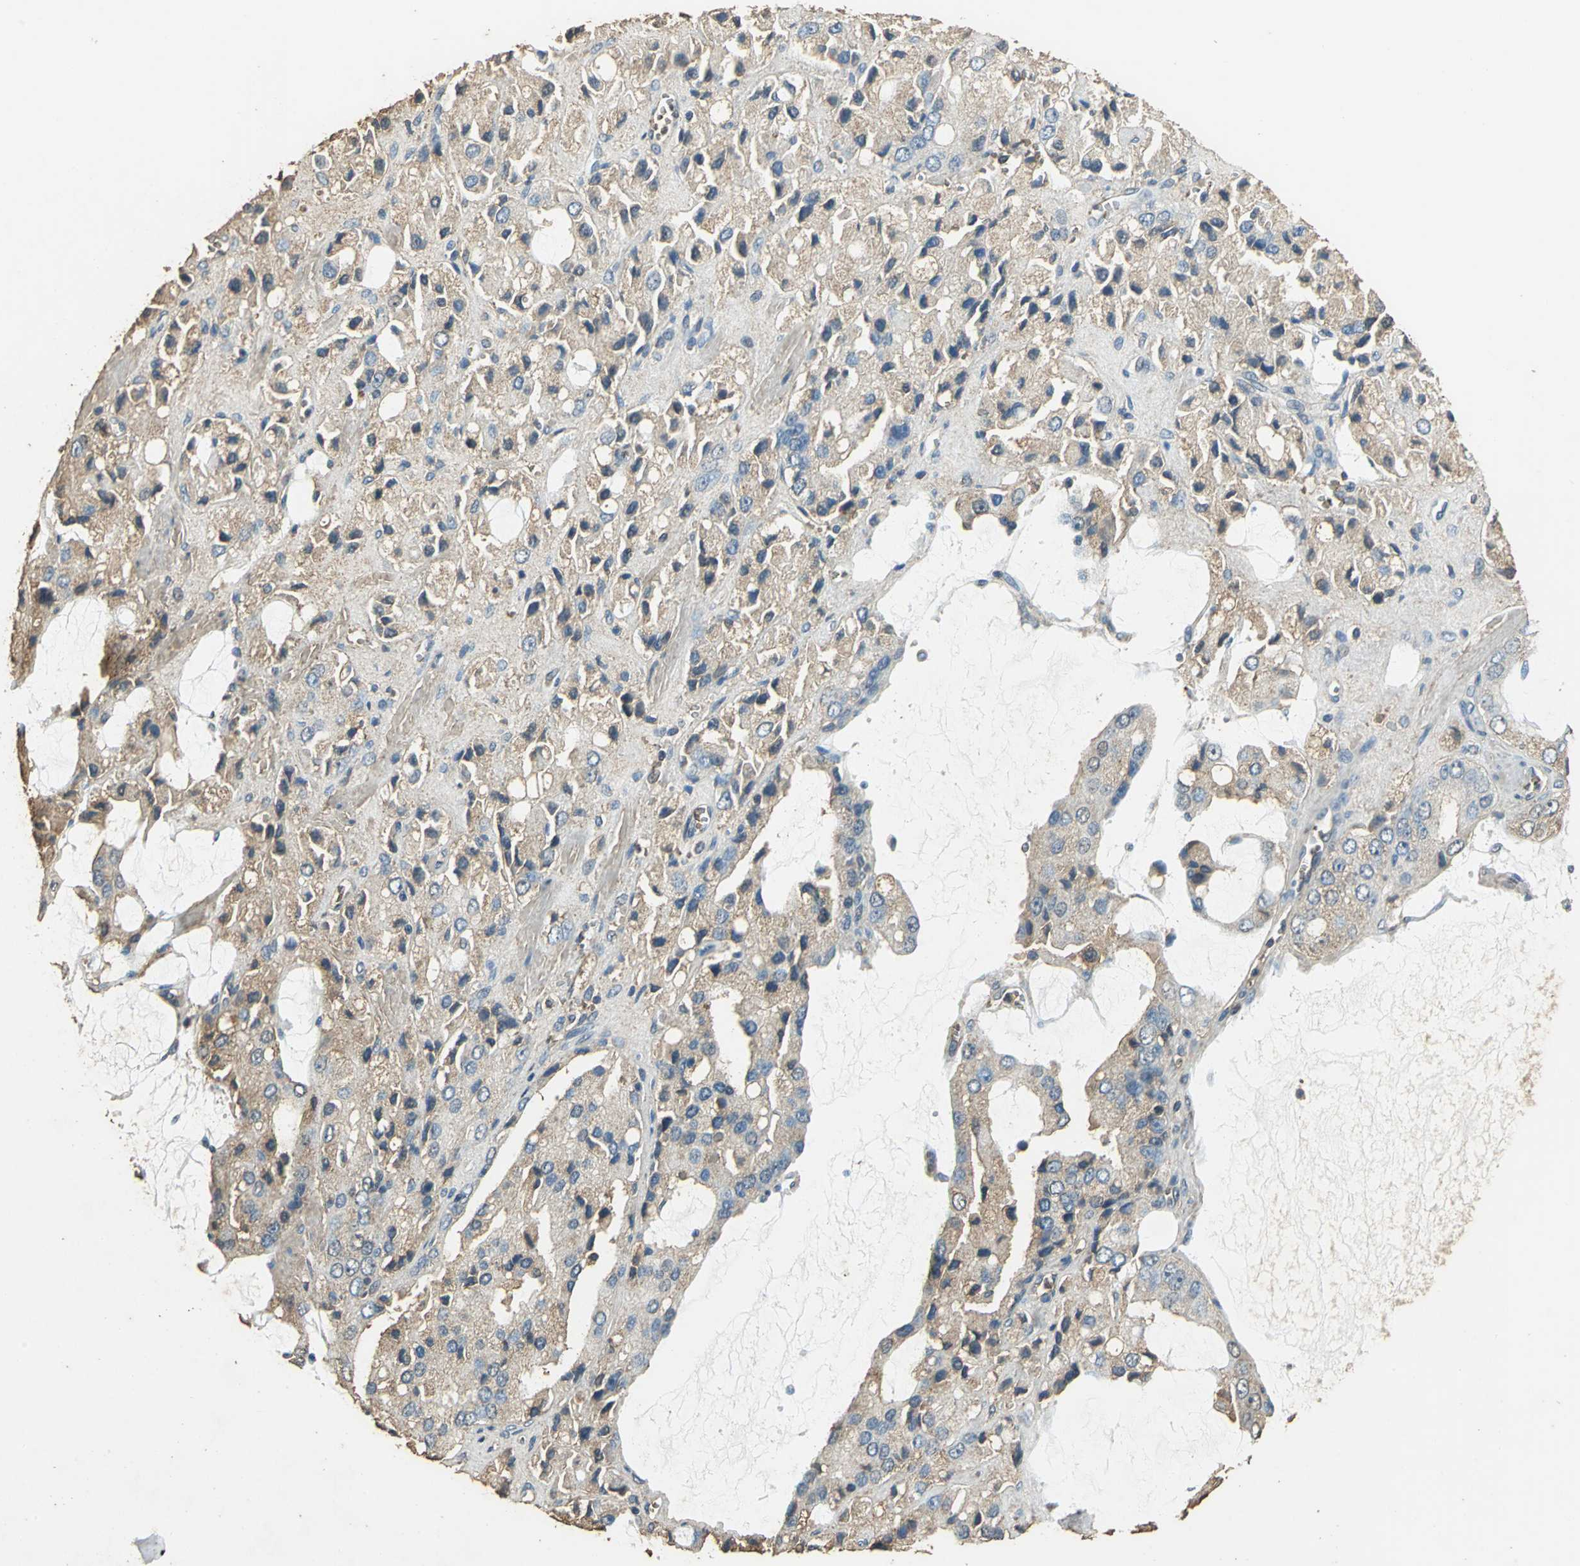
{"staining": {"intensity": "moderate", "quantity": "25%-75%", "location": "cytoplasmic/membranous"}, "tissue": "prostate cancer", "cell_type": "Tumor cells", "image_type": "cancer", "snomed": [{"axis": "morphology", "description": "Adenocarcinoma, High grade"}, {"axis": "topography", "description": "Prostate"}], "caption": "Protein staining exhibits moderate cytoplasmic/membranous expression in approximately 25%-75% of tumor cells in adenocarcinoma (high-grade) (prostate).", "gene": "TRAPPC2", "patient": {"sex": "male", "age": 67}}